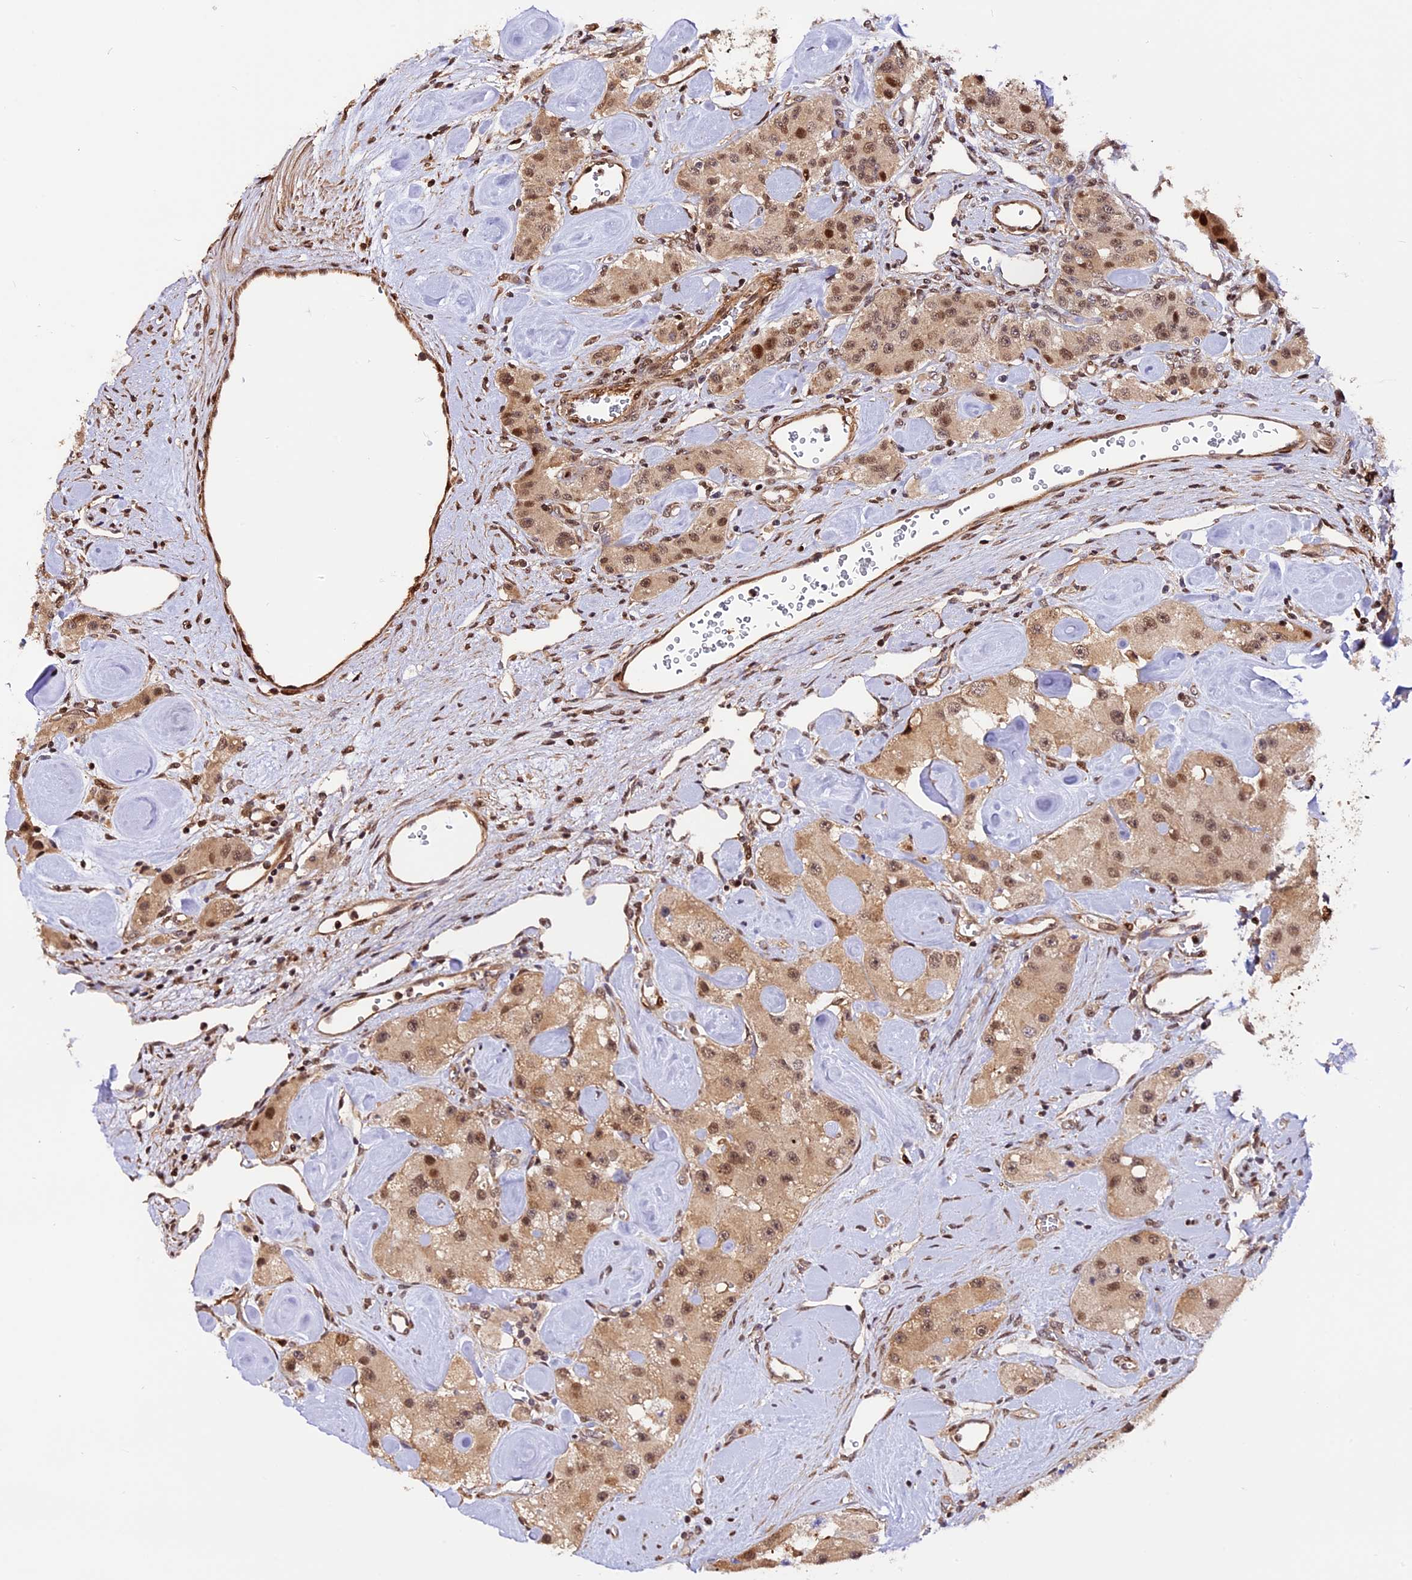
{"staining": {"intensity": "moderate", "quantity": ">75%", "location": "cytoplasmic/membranous,nuclear"}, "tissue": "carcinoid", "cell_type": "Tumor cells", "image_type": "cancer", "snomed": [{"axis": "morphology", "description": "Carcinoid, malignant, NOS"}, {"axis": "topography", "description": "Pancreas"}], "caption": "The micrograph displays immunohistochemical staining of carcinoid. There is moderate cytoplasmic/membranous and nuclear staining is present in about >75% of tumor cells. (DAB = brown stain, brightfield microscopy at high magnification).", "gene": "HERPUD1", "patient": {"sex": "male", "age": 41}}